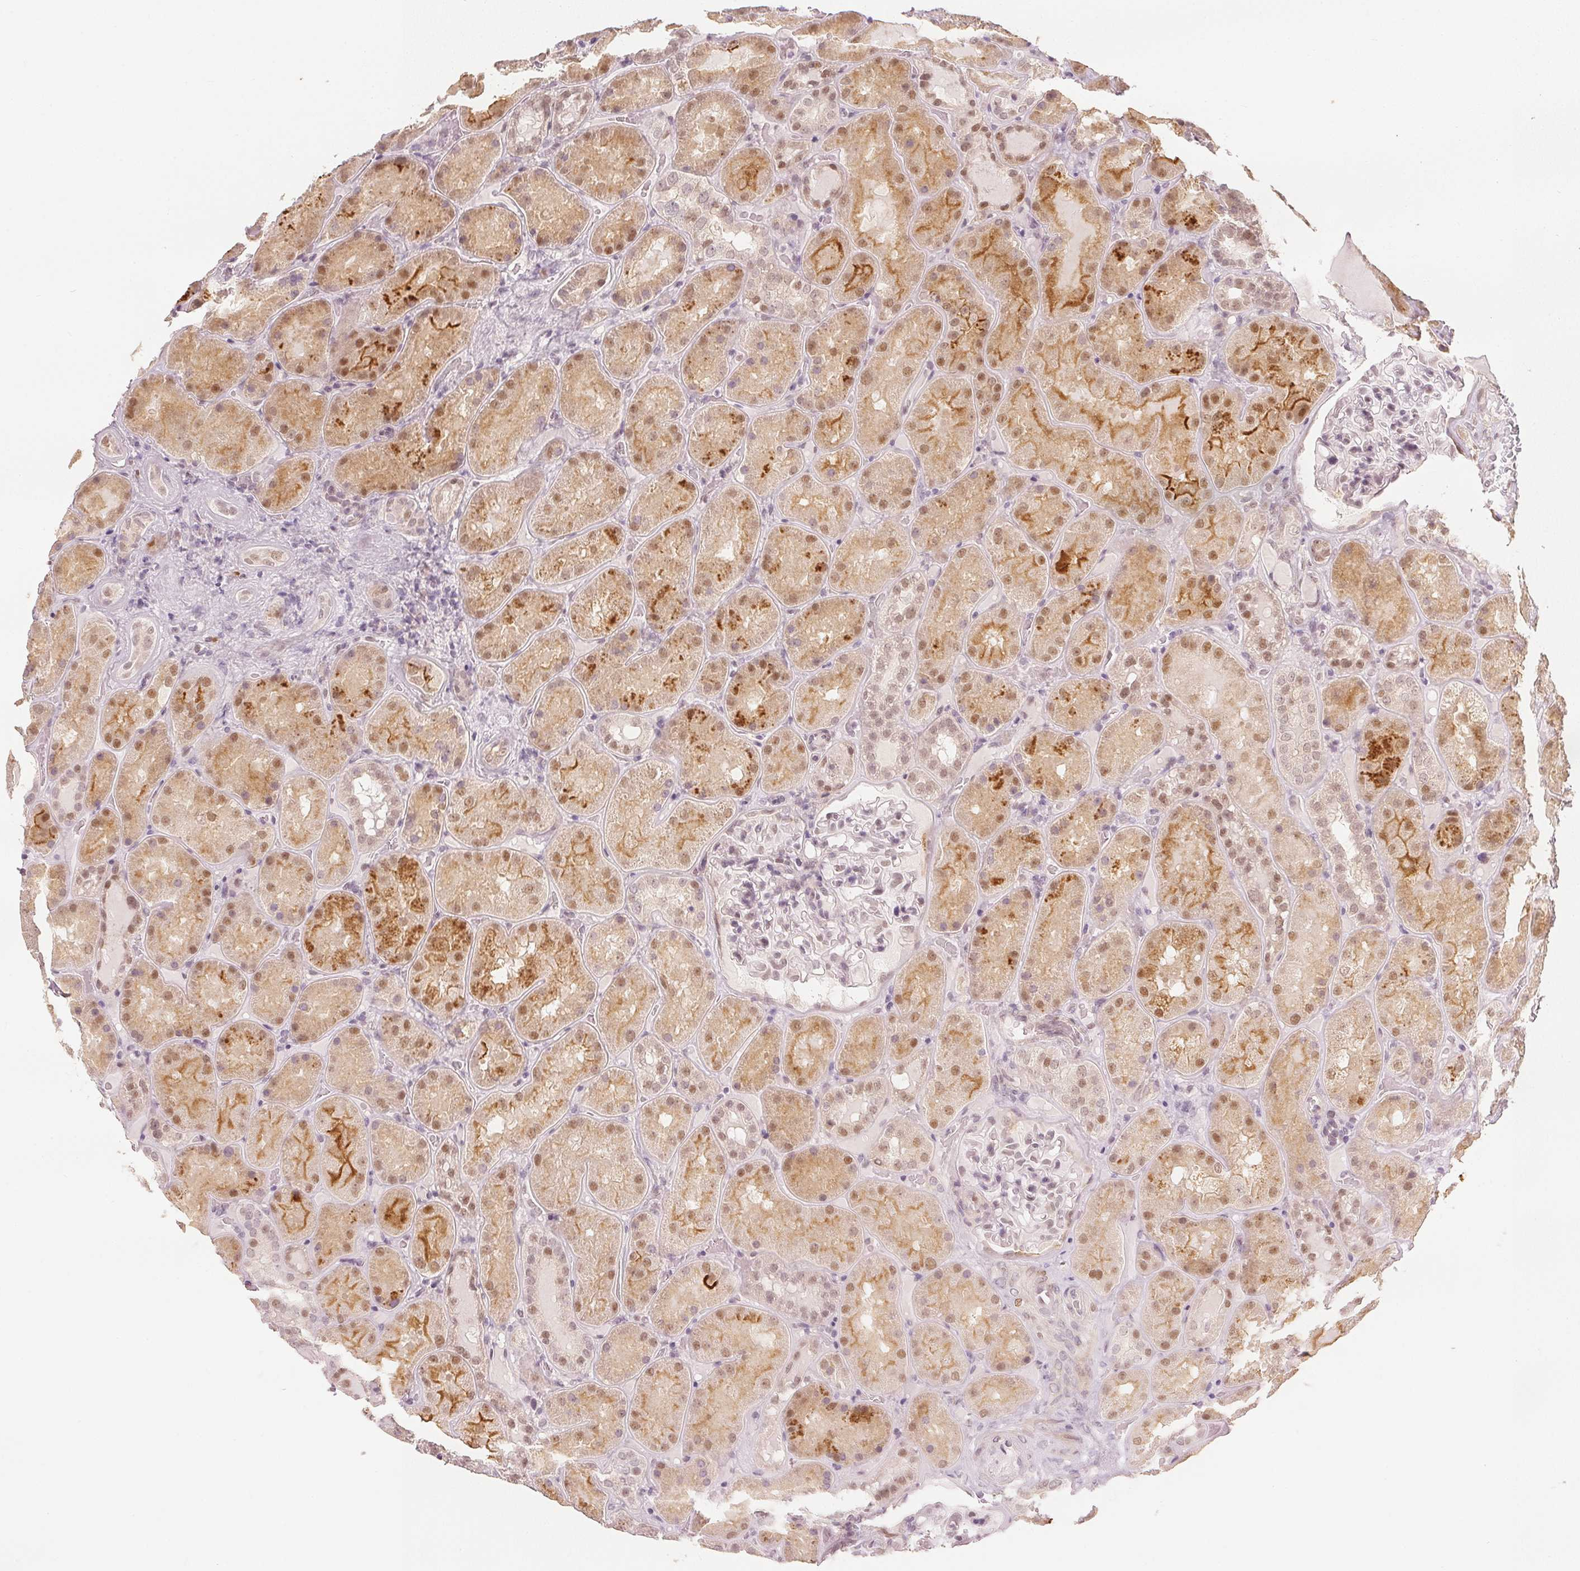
{"staining": {"intensity": "weak", "quantity": "<25%", "location": "nuclear"}, "tissue": "kidney", "cell_type": "Cells in glomeruli", "image_type": "normal", "snomed": [{"axis": "morphology", "description": "Normal tissue, NOS"}, {"axis": "topography", "description": "Kidney"}], "caption": "This is a micrograph of immunohistochemistry (IHC) staining of unremarkable kidney, which shows no expression in cells in glomeruli. Nuclei are stained in blue.", "gene": "ENSG00000267001", "patient": {"sex": "male", "age": 73}}